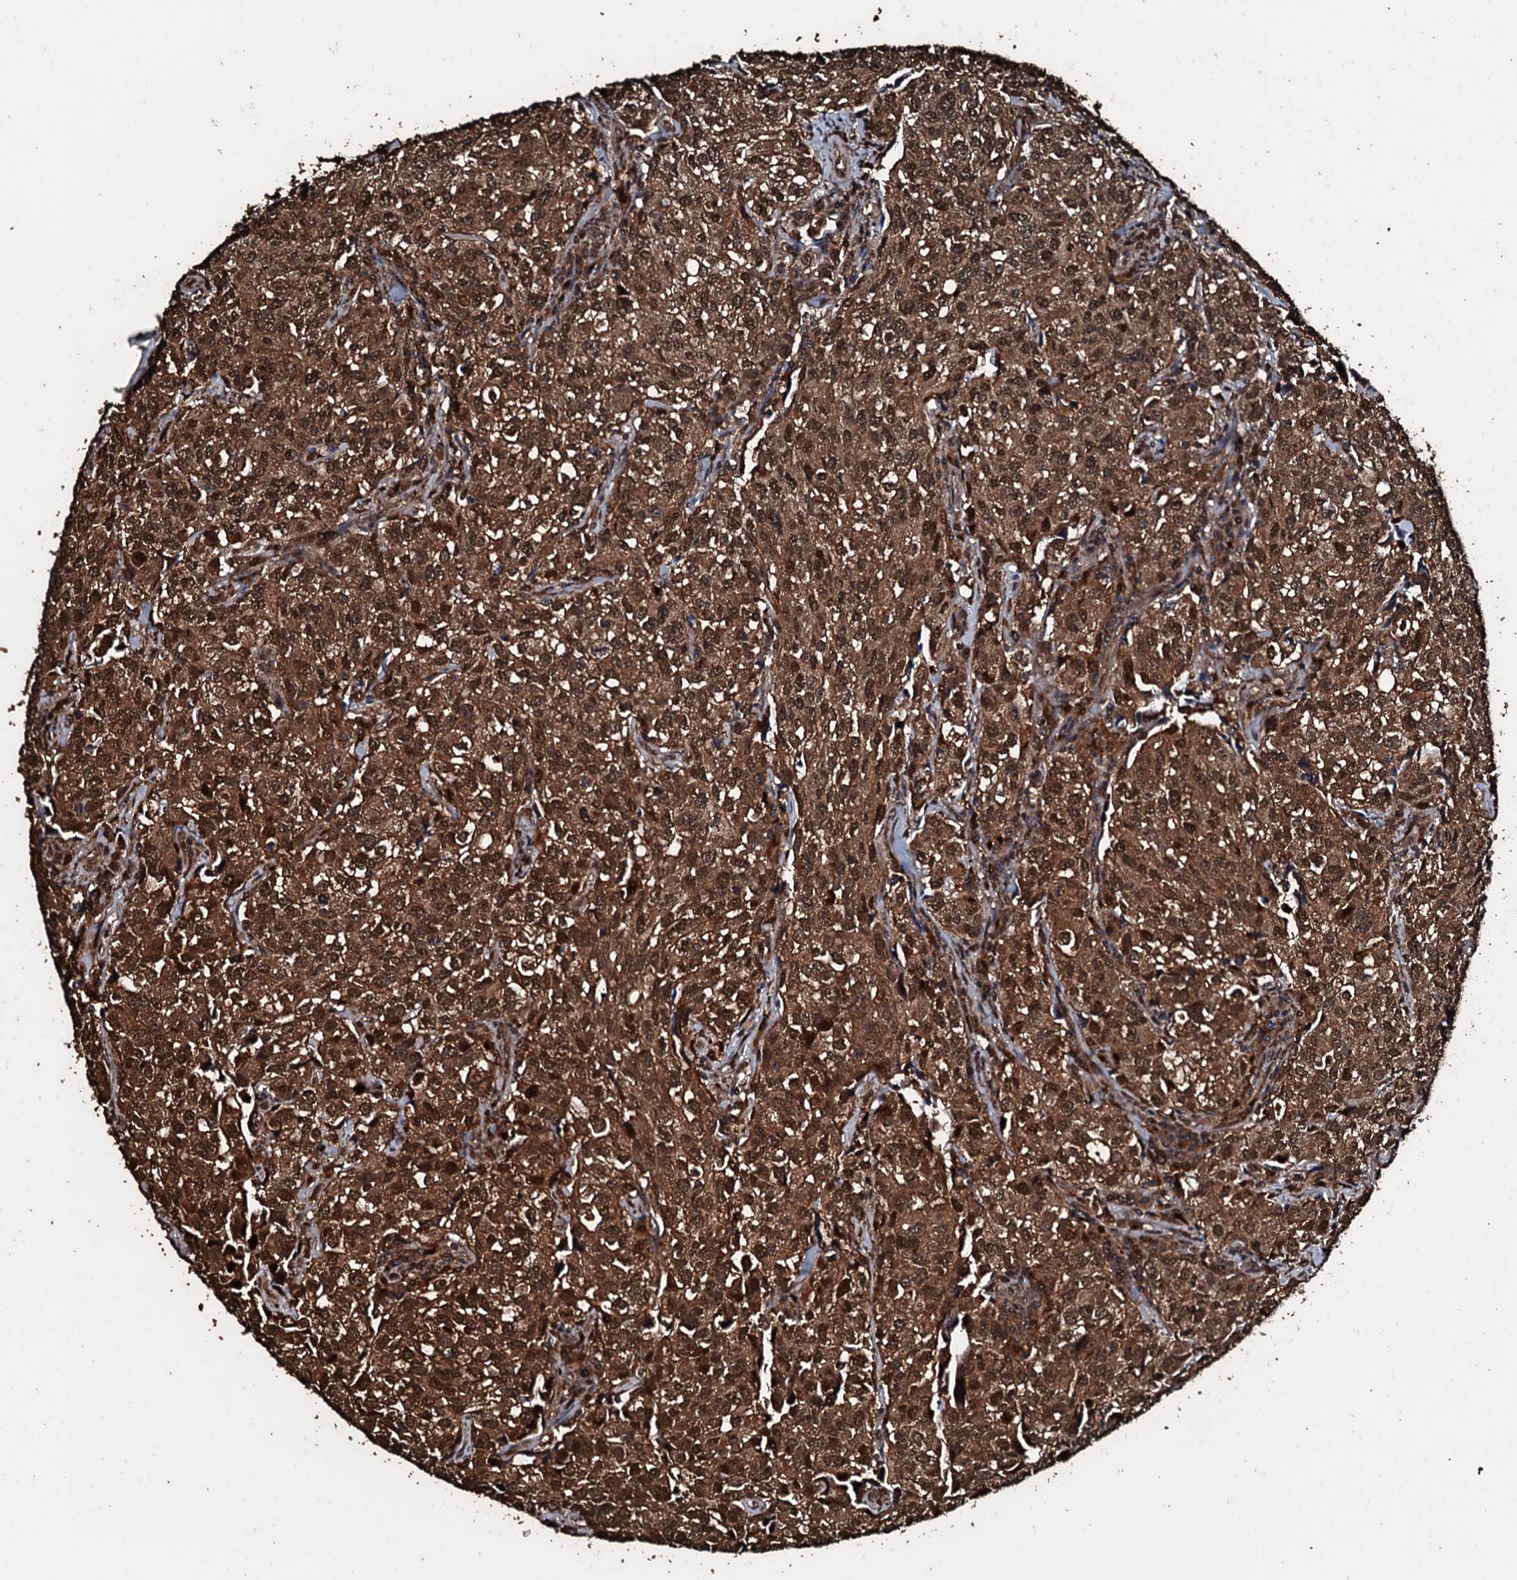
{"staining": {"intensity": "strong", "quantity": ">75%", "location": "cytoplasmic/membranous,nuclear"}, "tissue": "urothelial cancer", "cell_type": "Tumor cells", "image_type": "cancer", "snomed": [{"axis": "morphology", "description": "Urothelial carcinoma, High grade"}, {"axis": "topography", "description": "Urinary bladder"}], "caption": "Tumor cells display strong cytoplasmic/membranous and nuclear positivity in approximately >75% of cells in urothelial cancer. (Brightfield microscopy of DAB IHC at high magnification).", "gene": "FAAP24", "patient": {"sex": "female", "age": 75}}